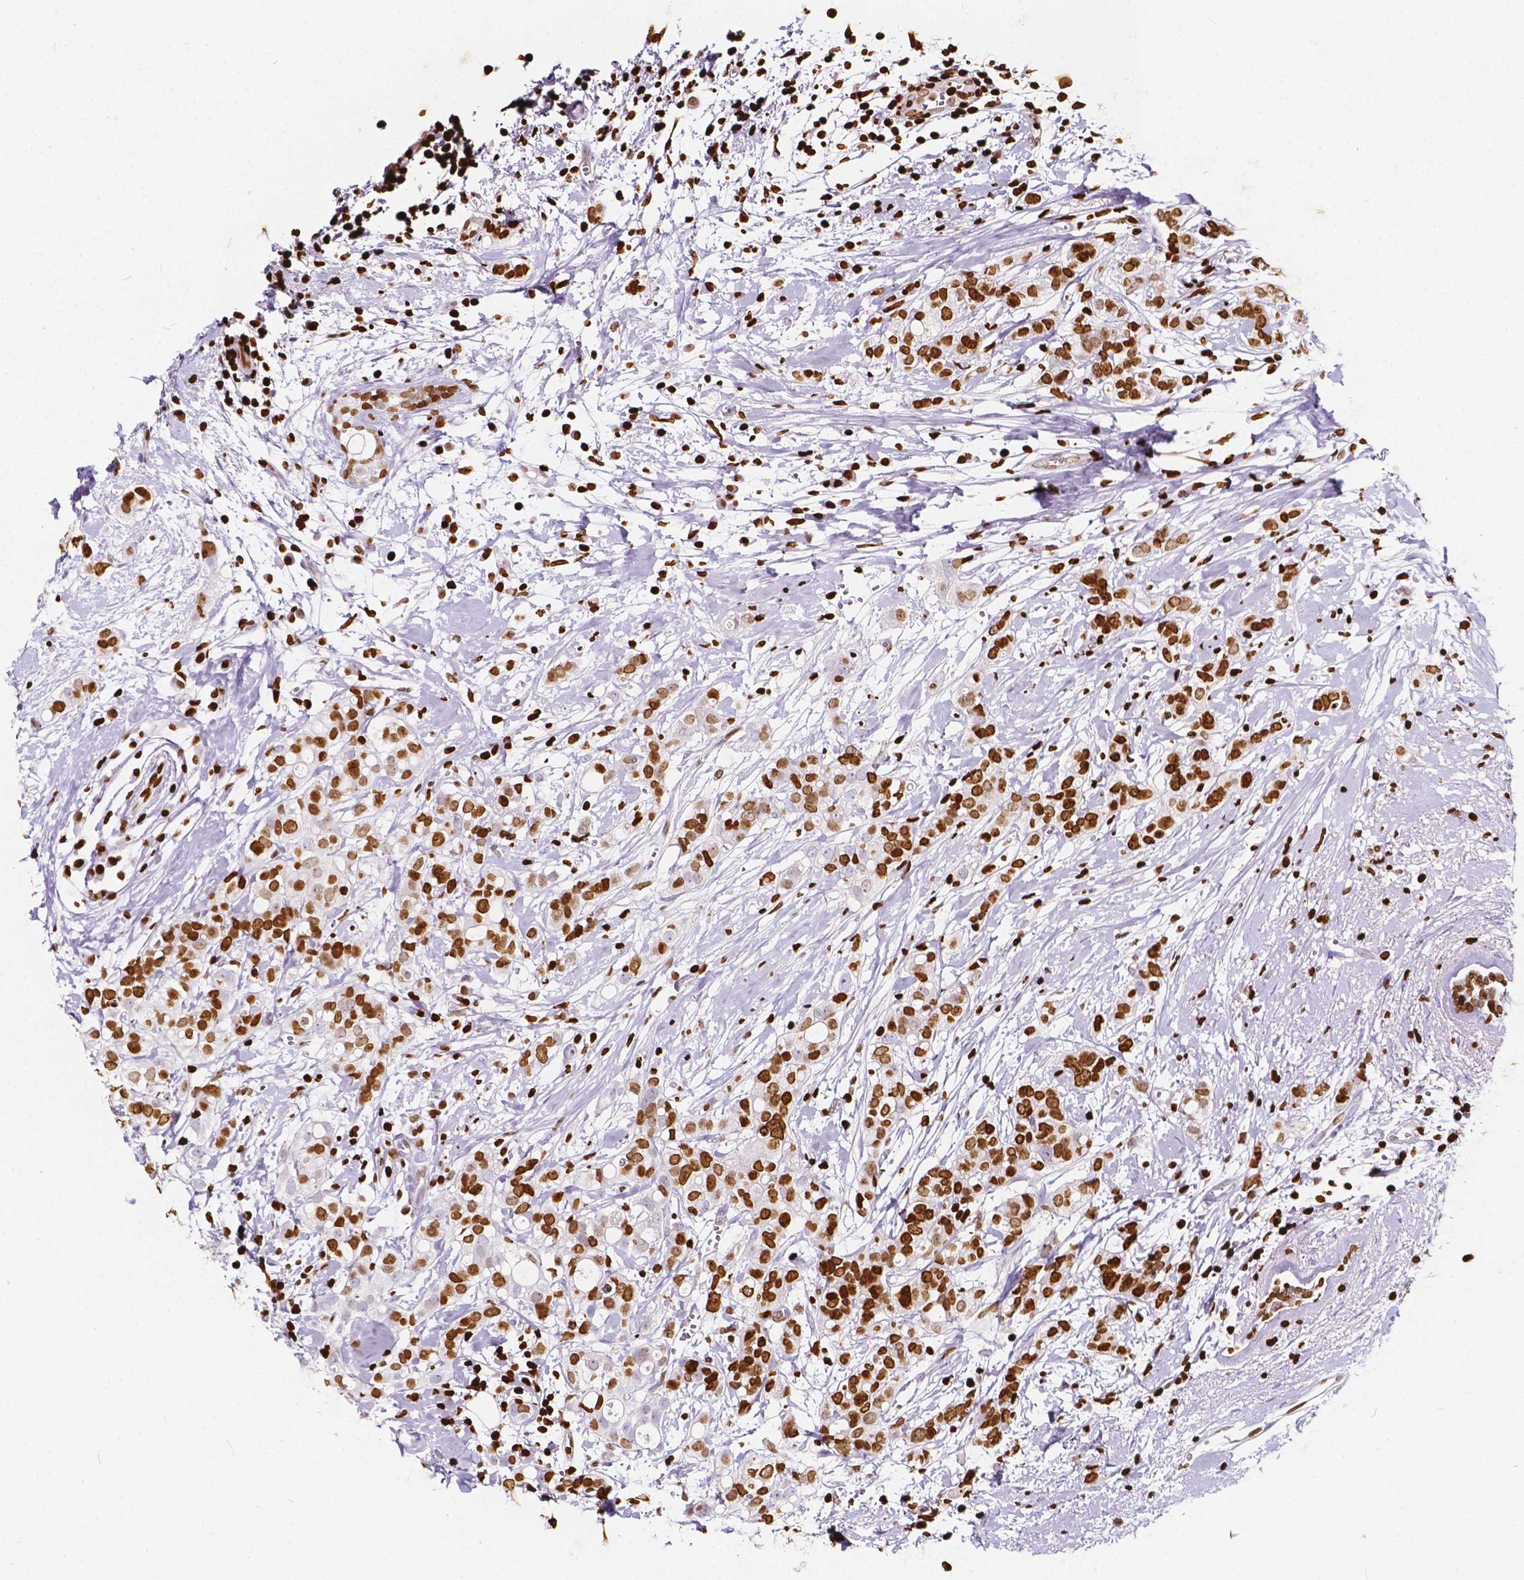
{"staining": {"intensity": "strong", "quantity": ">75%", "location": "nuclear"}, "tissue": "breast cancer", "cell_type": "Tumor cells", "image_type": "cancer", "snomed": [{"axis": "morphology", "description": "Duct carcinoma"}, {"axis": "topography", "description": "Breast"}], "caption": "A micrograph showing strong nuclear positivity in about >75% of tumor cells in breast invasive ductal carcinoma, as visualized by brown immunohistochemical staining.", "gene": "CBY3", "patient": {"sex": "female", "age": 40}}